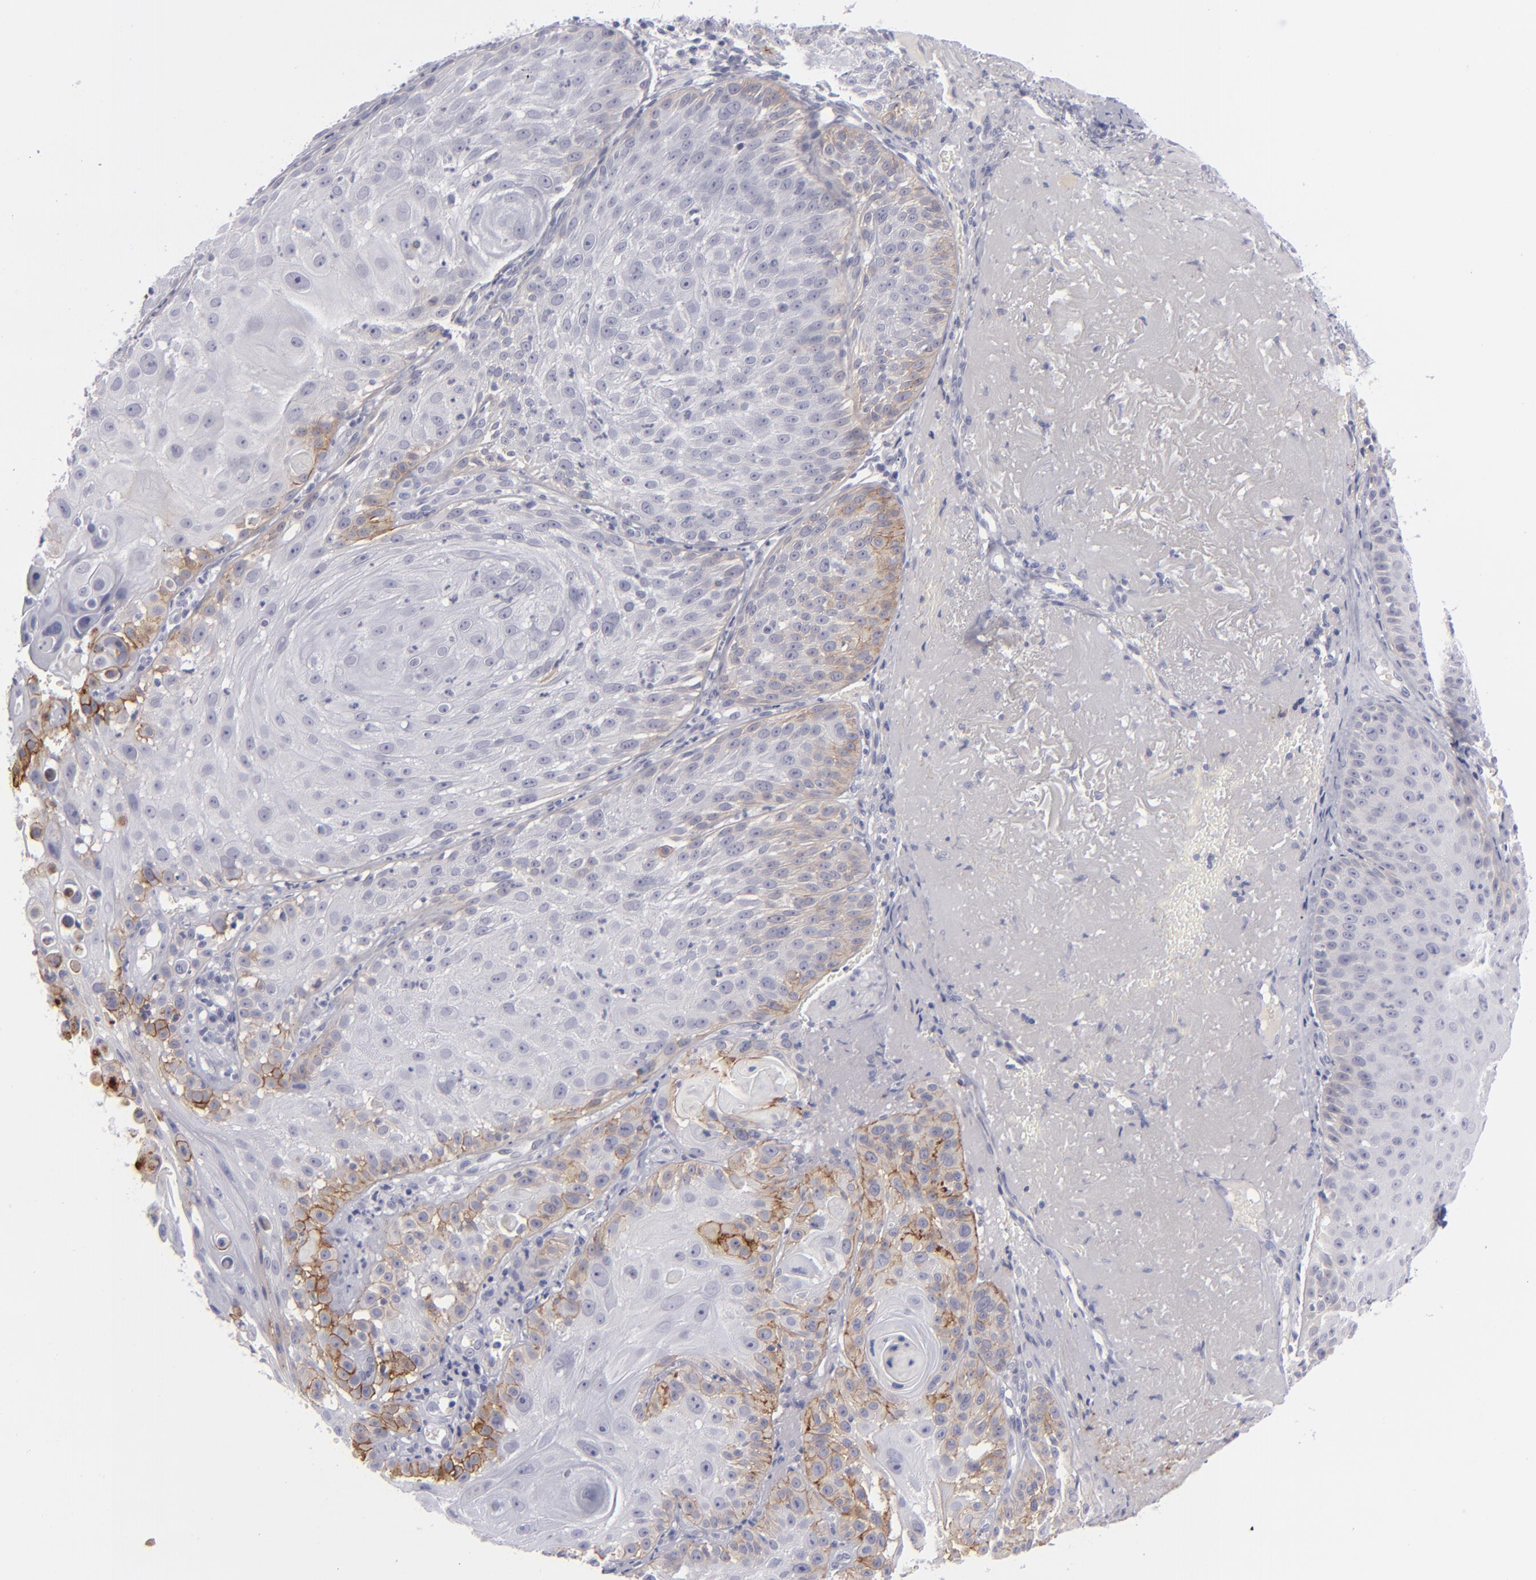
{"staining": {"intensity": "moderate", "quantity": "<25%", "location": "cytoplasmic/membranous"}, "tissue": "skin cancer", "cell_type": "Tumor cells", "image_type": "cancer", "snomed": [{"axis": "morphology", "description": "Squamous cell carcinoma, NOS"}, {"axis": "topography", "description": "Skin"}], "caption": "Moderate cytoplasmic/membranous expression is identified in about <25% of tumor cells in skin cancer.", "gene": "ITGB4", "patient": {"sex": "female", "age": 89}}